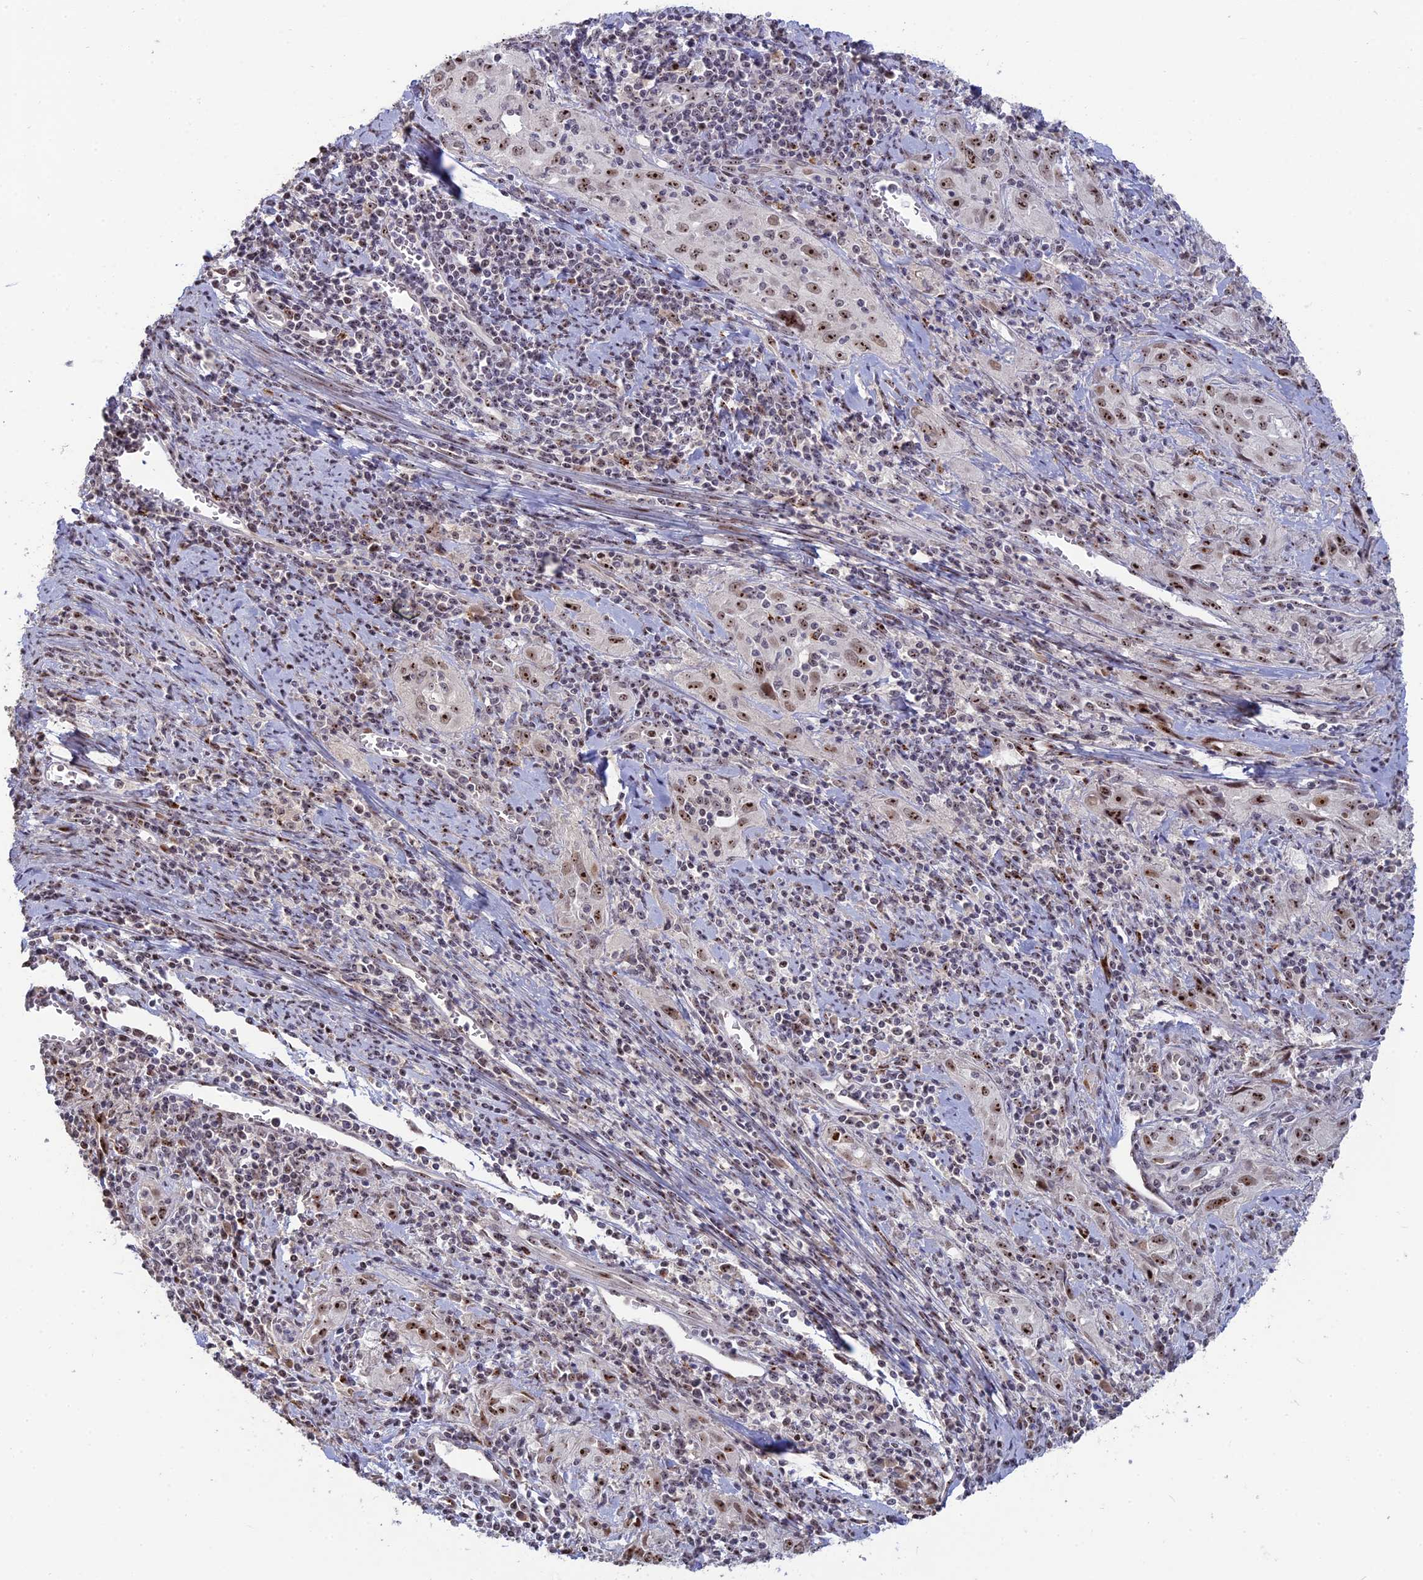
{"staining": {"intensity": "moderate", "quantity": ">75%", "location": "nuclear"}, "tissue": "cervical cancer", "cell_type": "Tumor cells", "image_type": "cancer", "snomed": [{"axis": "morphology", "description": "Squamous cell carcinoma, NOS"}, {"axis": "topography", "description": "Cervix"}], "caption": "Cervical cancer was stained to show a protein in brown. There is medium levels of moderate nuclear staining in about >75% of tumor cells.", "gene": "FAM131A", "patient": {"sex": "female", "age": 57}}